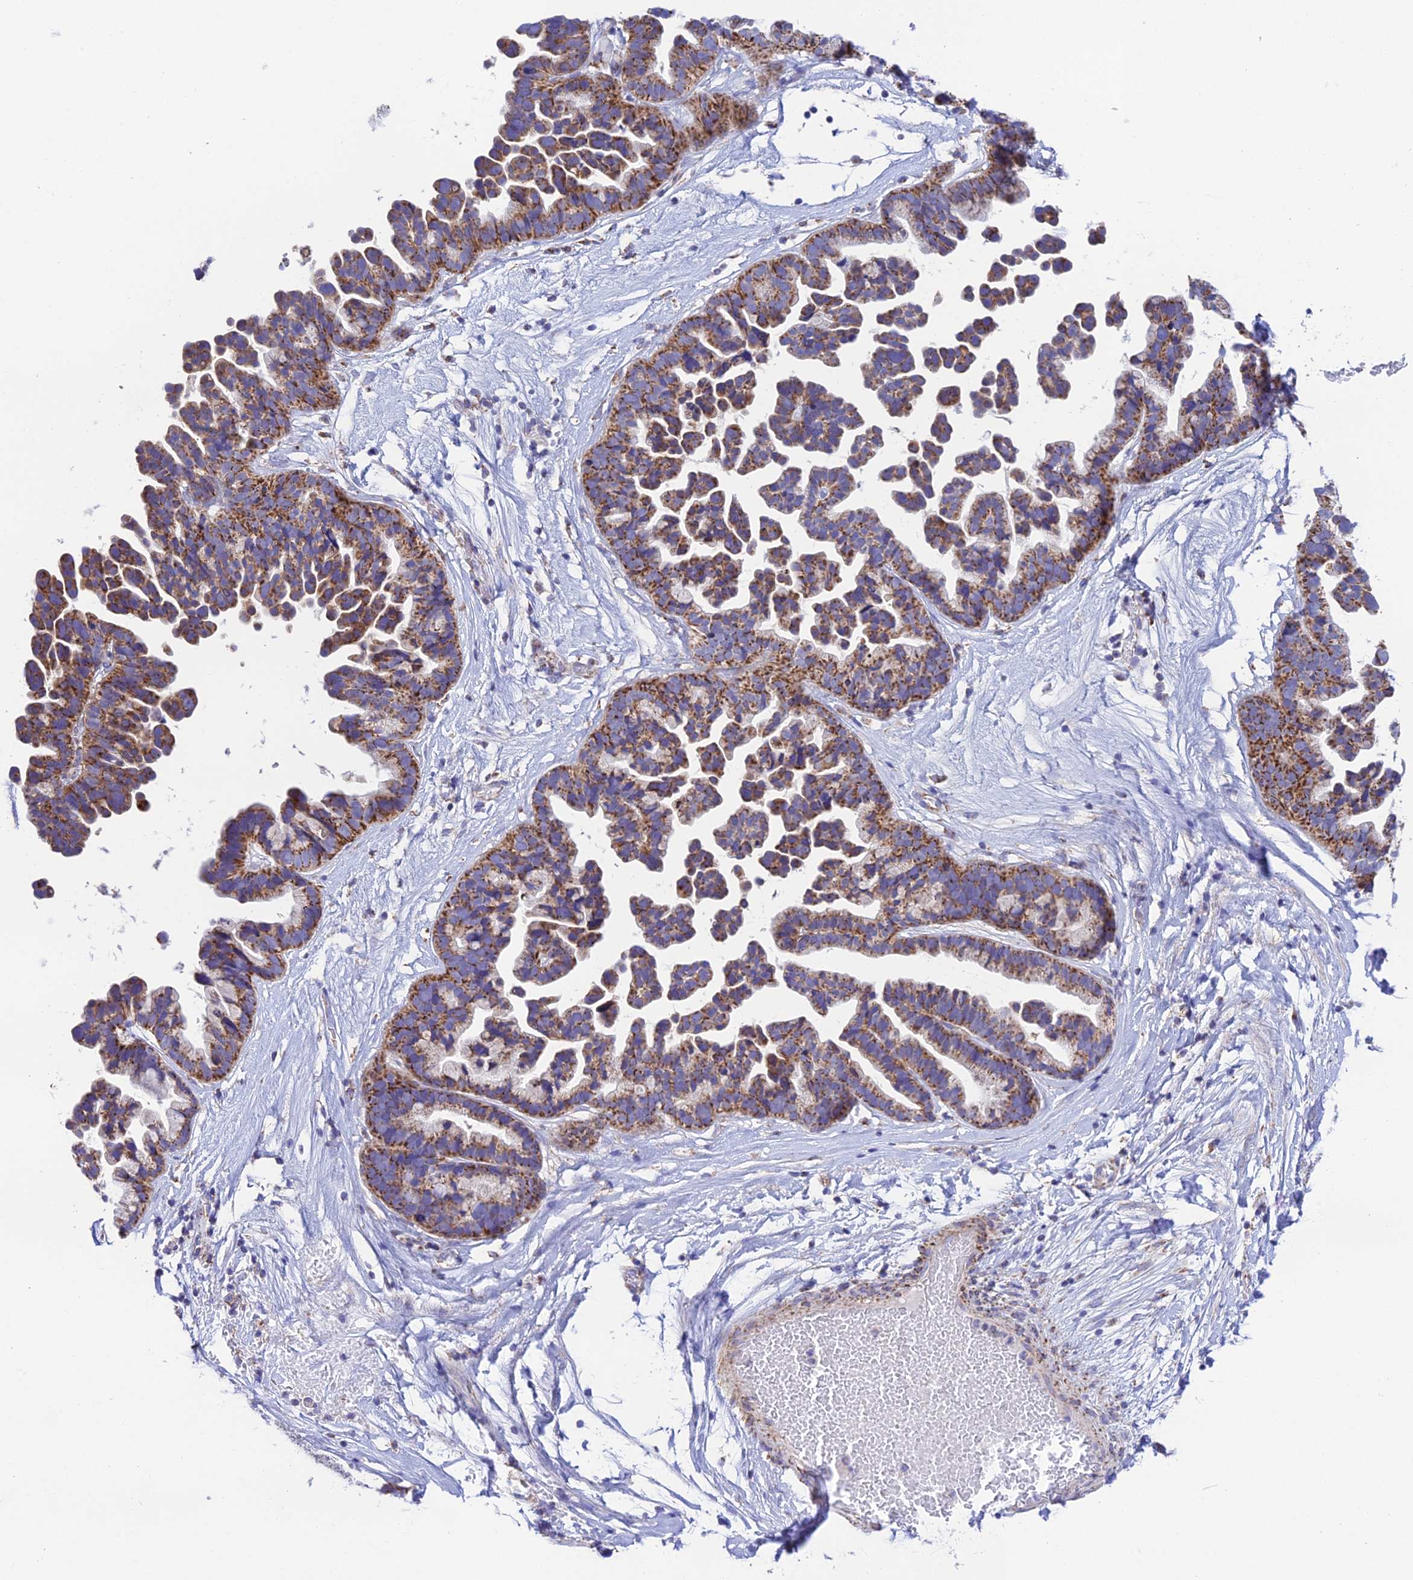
{"staining": {"intensity": "moderate", "quantity": ">75%", "location": "cytoplasmic/membranous"}, "tissue": "ovarian cancer", "cell_type": "Tumor cells", "image_type": "cancer", "snomed": [{"axis": "morphology", "description": "Cystadenocarcinoma, serous, NOS"}, {"axis": "topography", "description": "Ovary"}], "caption": "Immunohistochemical staining of human ovarian cancer shows medium levels of moderate cytoplasmic/membranous protein positivity in about >75% of tumor cells.", "gene": "HSDL2", "patient": {"sex": "female", "age": 56}}